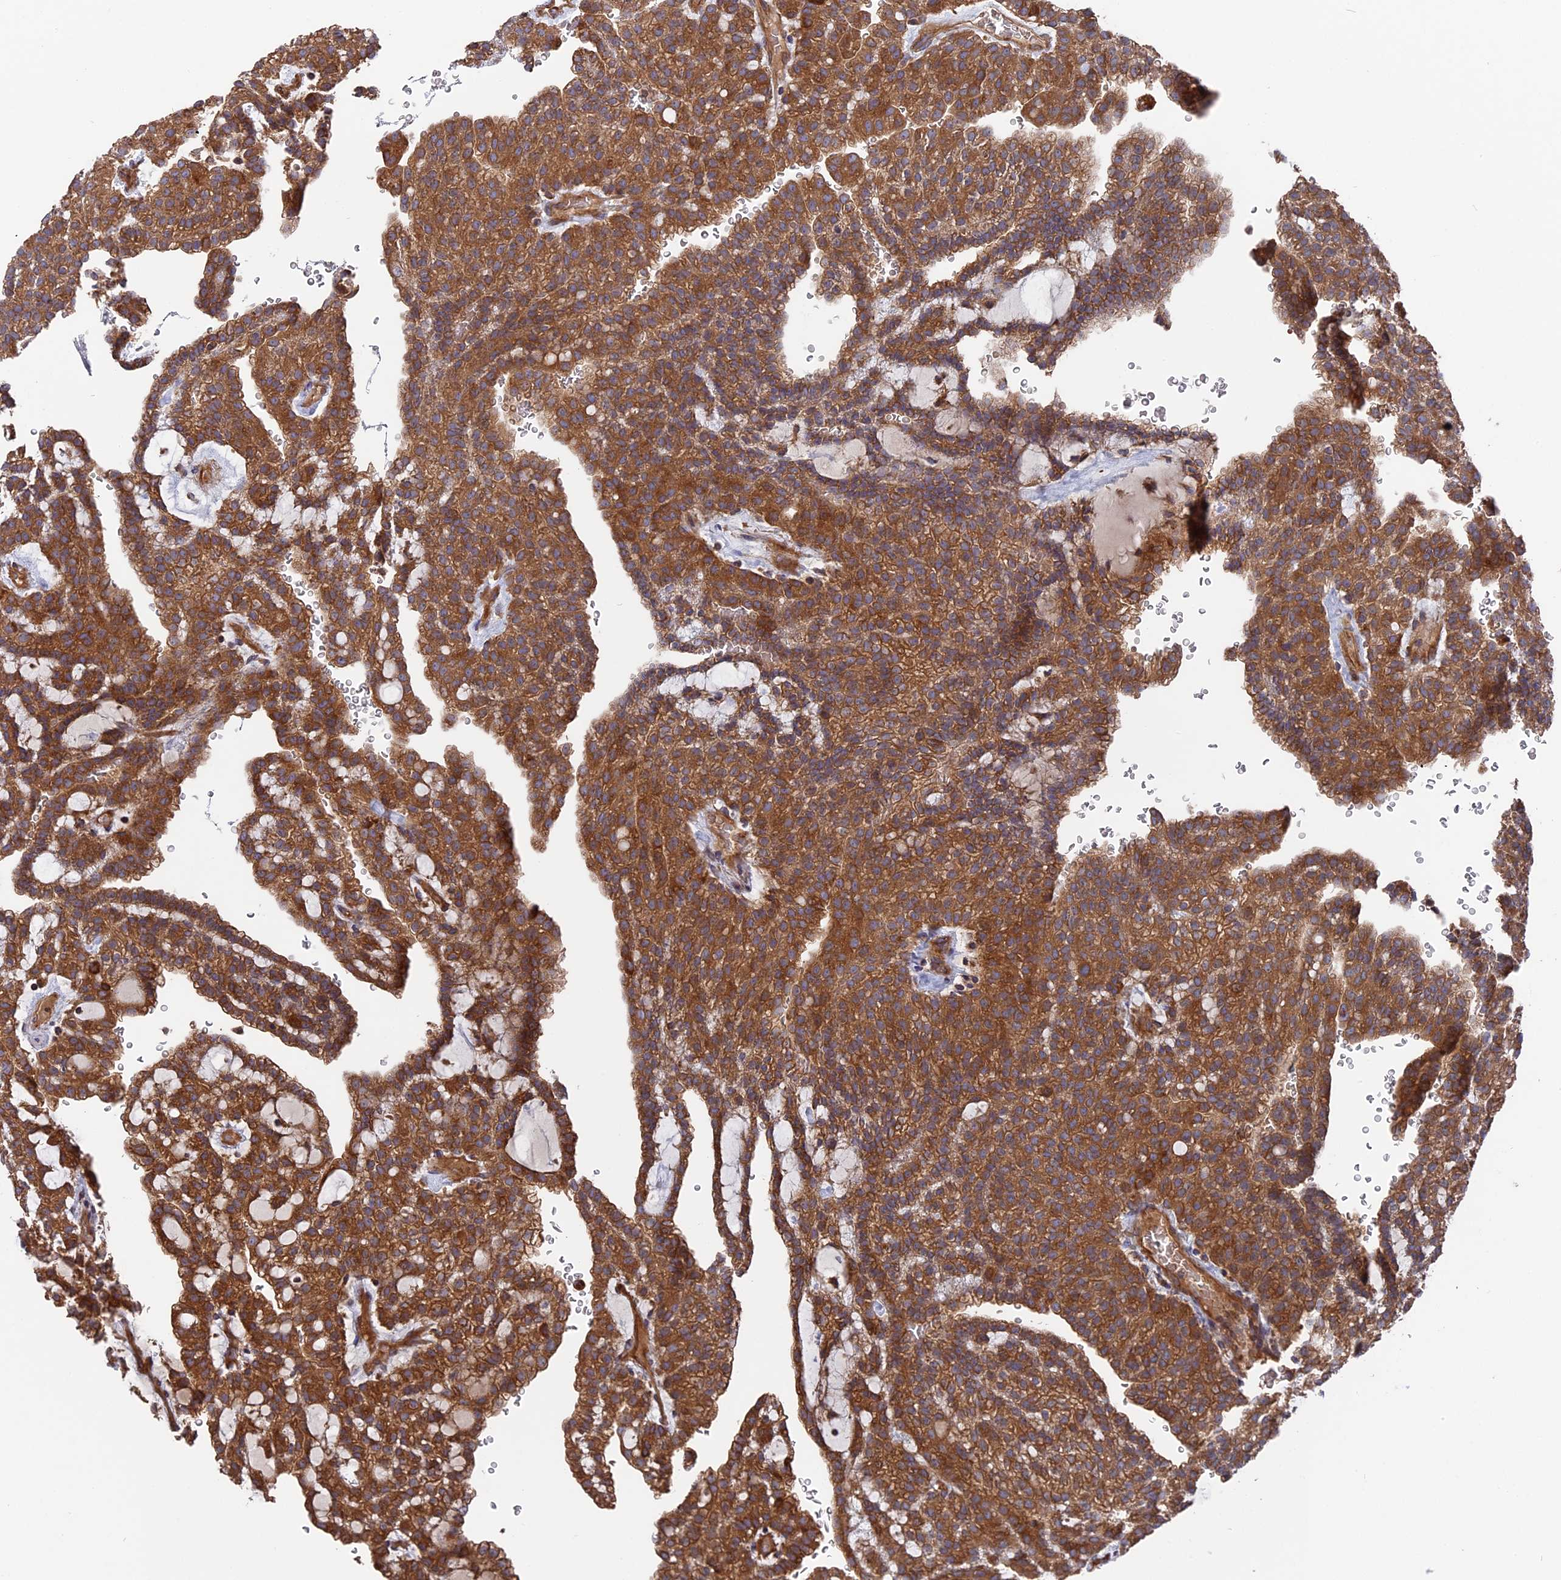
{"staining": {"intensity": "moderate", "quantity": ">75%", "location": "cytoplasmic/membranous"}, "tissue": "renal cancer", "cell_type": "Tumor cells", "image_type": "cancer", "snomed": [{"axis": "morphology", "description": "Adenocarcinoma, NOS"}, {"axis": "topography", "description": "Kidney"}], "caption": "A photomicrograph showing moderate cytoplasmic/membranous positivity in approximately >75% of tumor cells in adenocarcinoma (renal), as visualized by brown immunohistochemical staining.", "gene": "TELO2", "patient": {"sex": "male", "age": 63}}